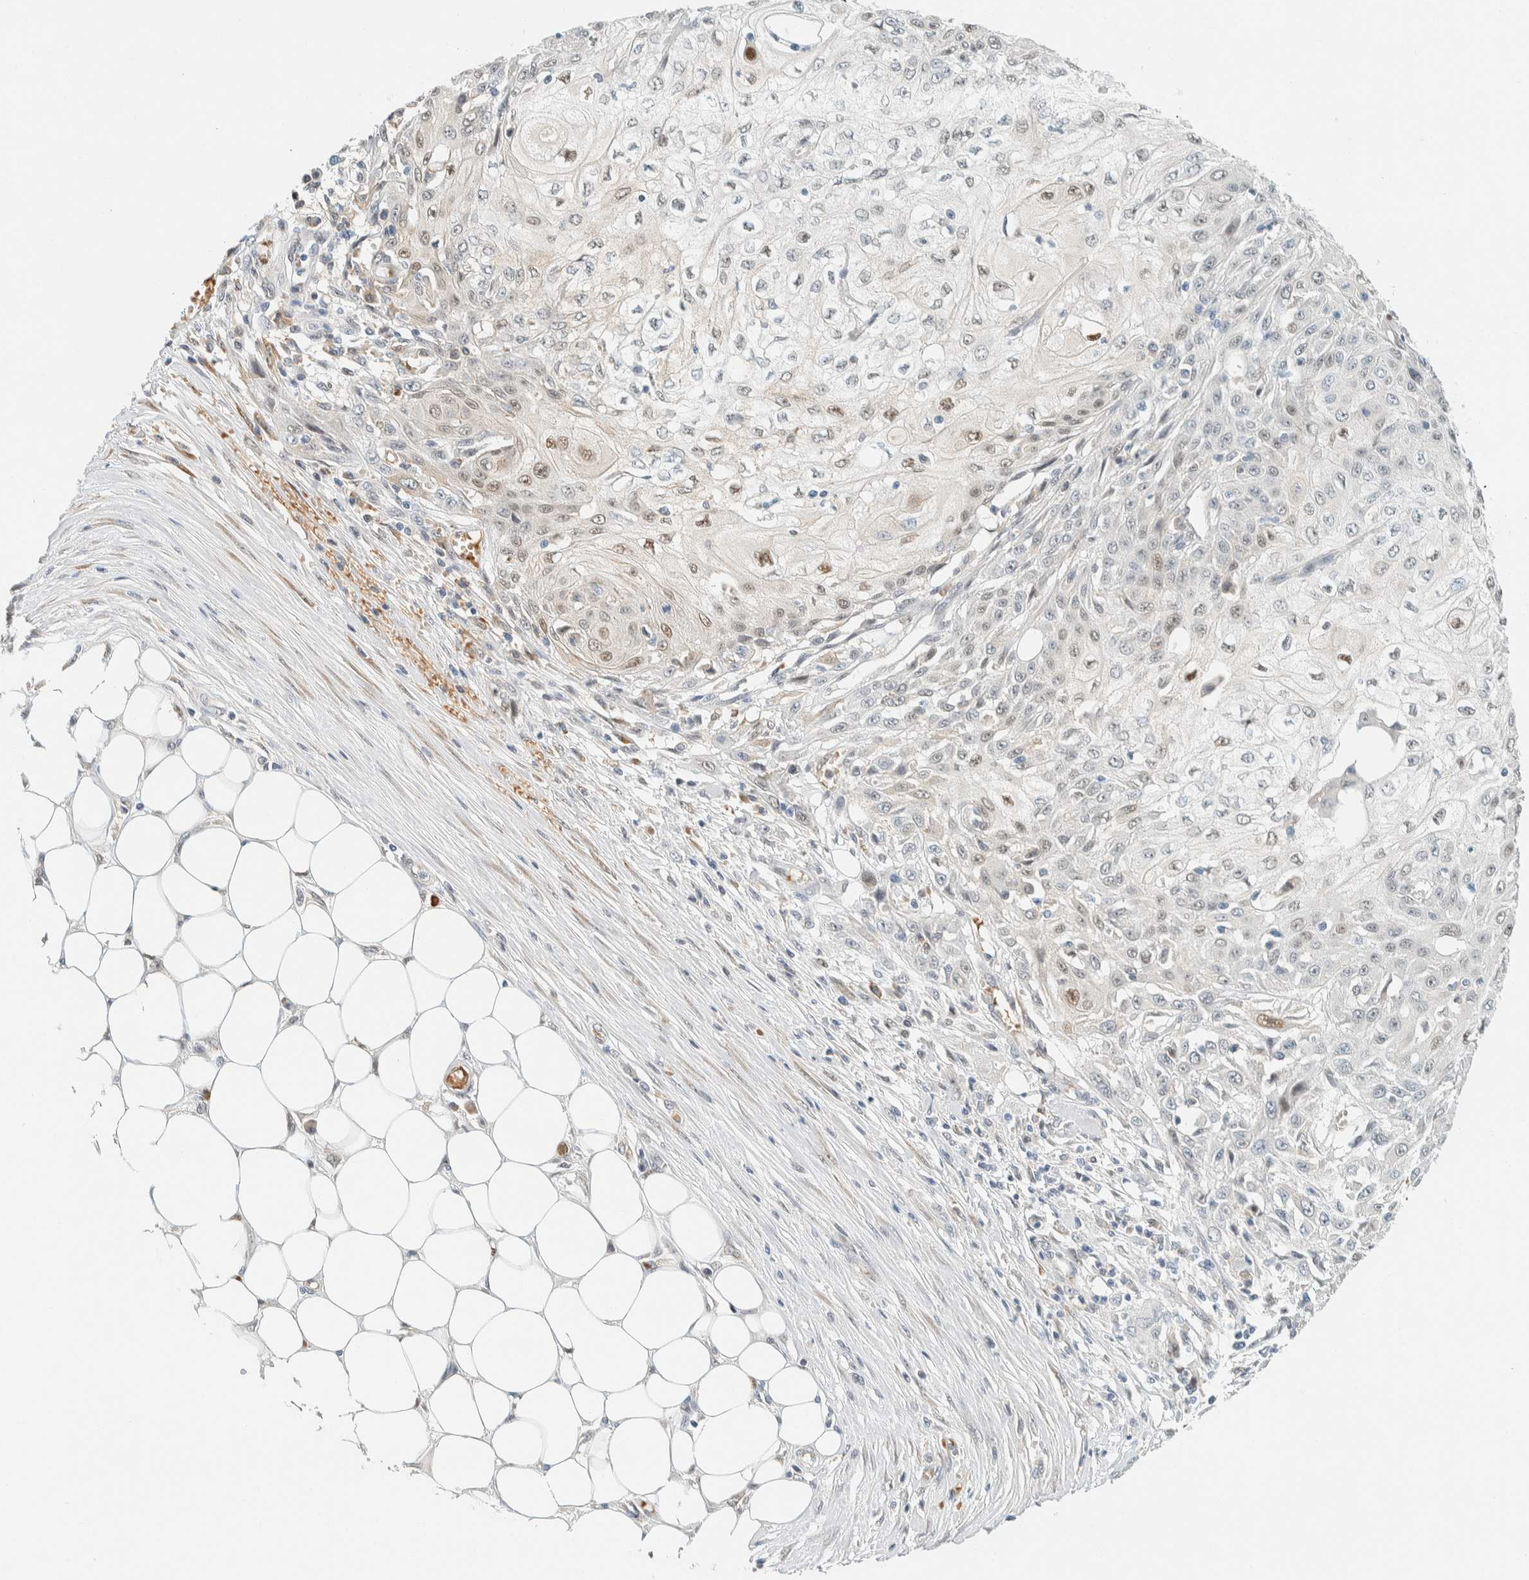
{"staining": {"intensity": "weak", "quantity": "<25%", "location": "nuclear"}, "tissue": "skin cancer", "cell_type": "Tumor cells", "image_type": "cancer", "snomed": [{"axis": "morphology", "description": "Squamous cell carcinoma, NOS"}, {"axis": "morphology", "description": "Squamous cell carcinoma, metastatic, NOS"}, {"axis": "topography", "description": "Skin"}, {"axis": "topography", "description": "Lymph node"}], "caption": "High power microscopy histopathology image of an IHC histopathology image of skin squamous cell carcinoma, revealing no significant staining in tumor cells.", "gene": "TSTD2", "patient": {"sex": "male", "age": 75}}